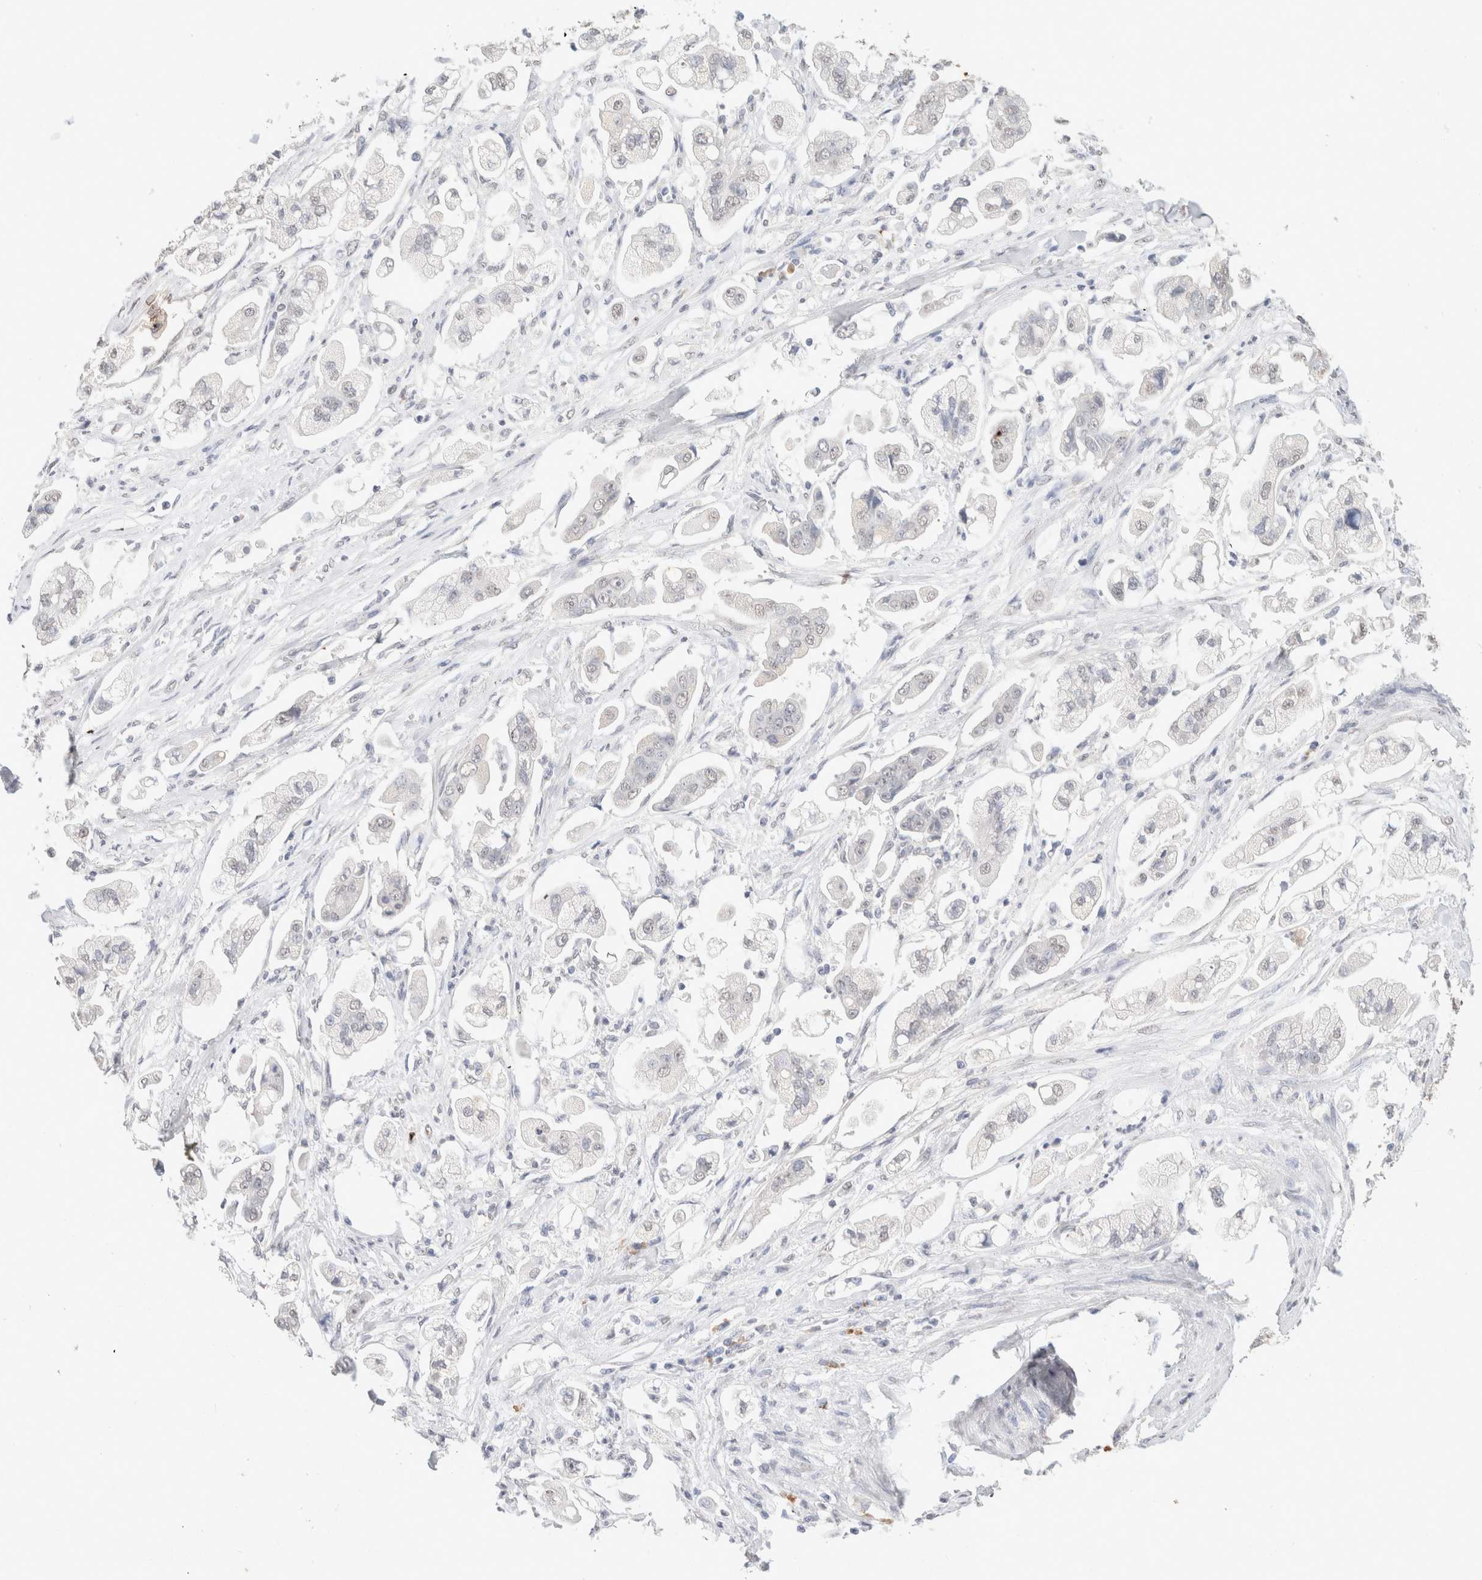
{"staining": {"intensity": "negative", "quantity": "none", "location": "none"}, "tissue": "stomach cancer", "cell_type": "Tumor cells", "image_type": "cancer", "snomed": [{"axis": "morphology", "description": "Adenocarcinoma, NOS"}, {"axis": "topography", "description": "Stomach"}], "caption": "Micrograph shows no protein expression in tumor cells of stomach adenocarcinoma tissue. (DAB immunohistochemistry (IHC) with hematoxylin counter stain).", "gene": "CD80", "patient": {"sex": "male", "age": 62}}